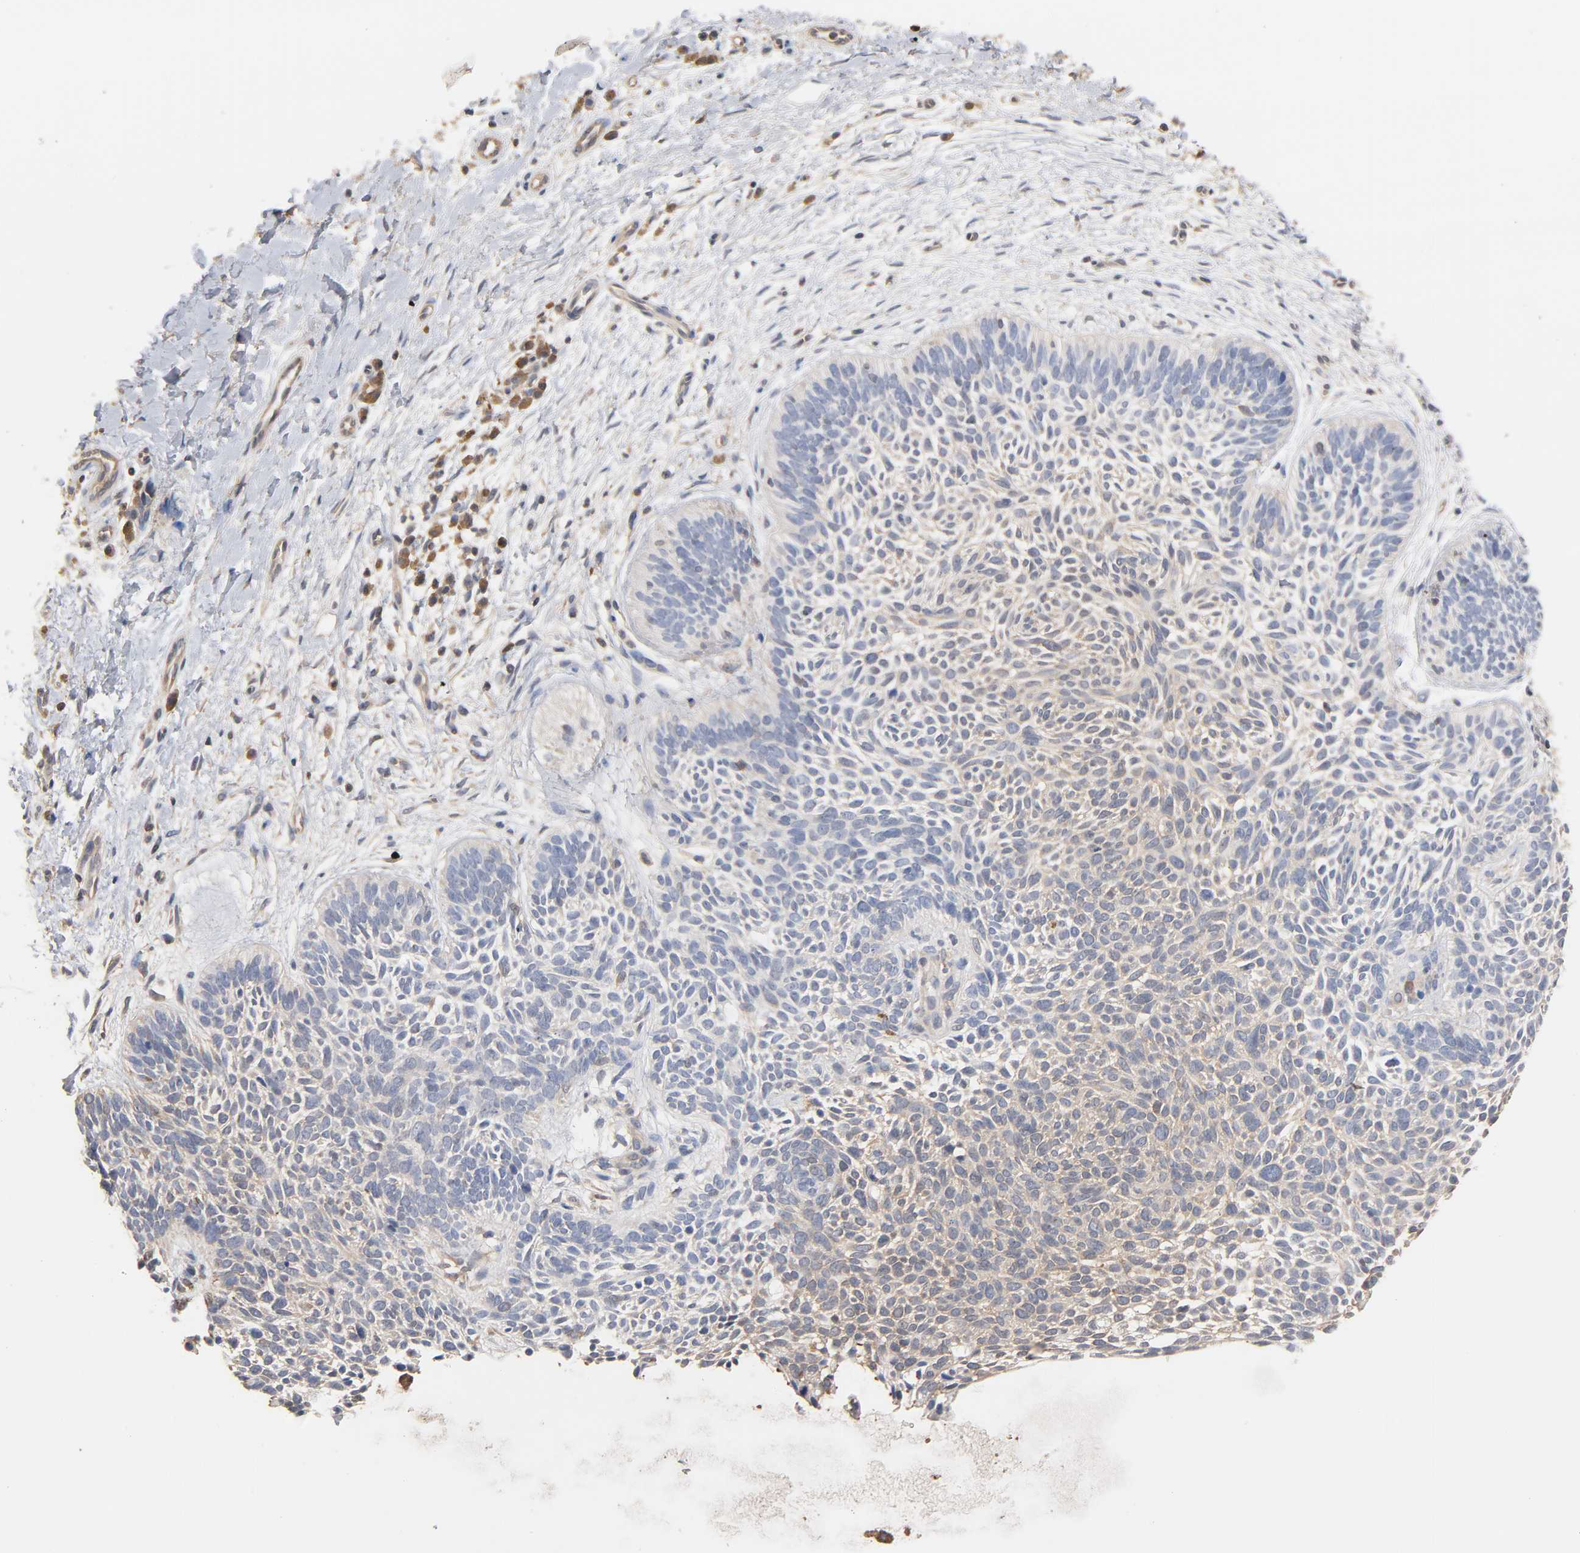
{"staining": {"intensity": "weak", "quantity": "<25%", "location": "cytoplasmic/membranous"}, "tissue": "skin cancer", "cell_type": "Tumor cells", "image_type": "cancer", "snomed": [{"axis": "morphology", "description": "Basal cell carcinoma"}, {"axis": "topography", "description": "Skin"}], "caption": "Skin cancer (basal cell carcinoma) was stained to show a protein in brown. There is no significant expression in tumor cells.", "gene": "ALDOA", "patient": {"sex": "female", "age": 79}}